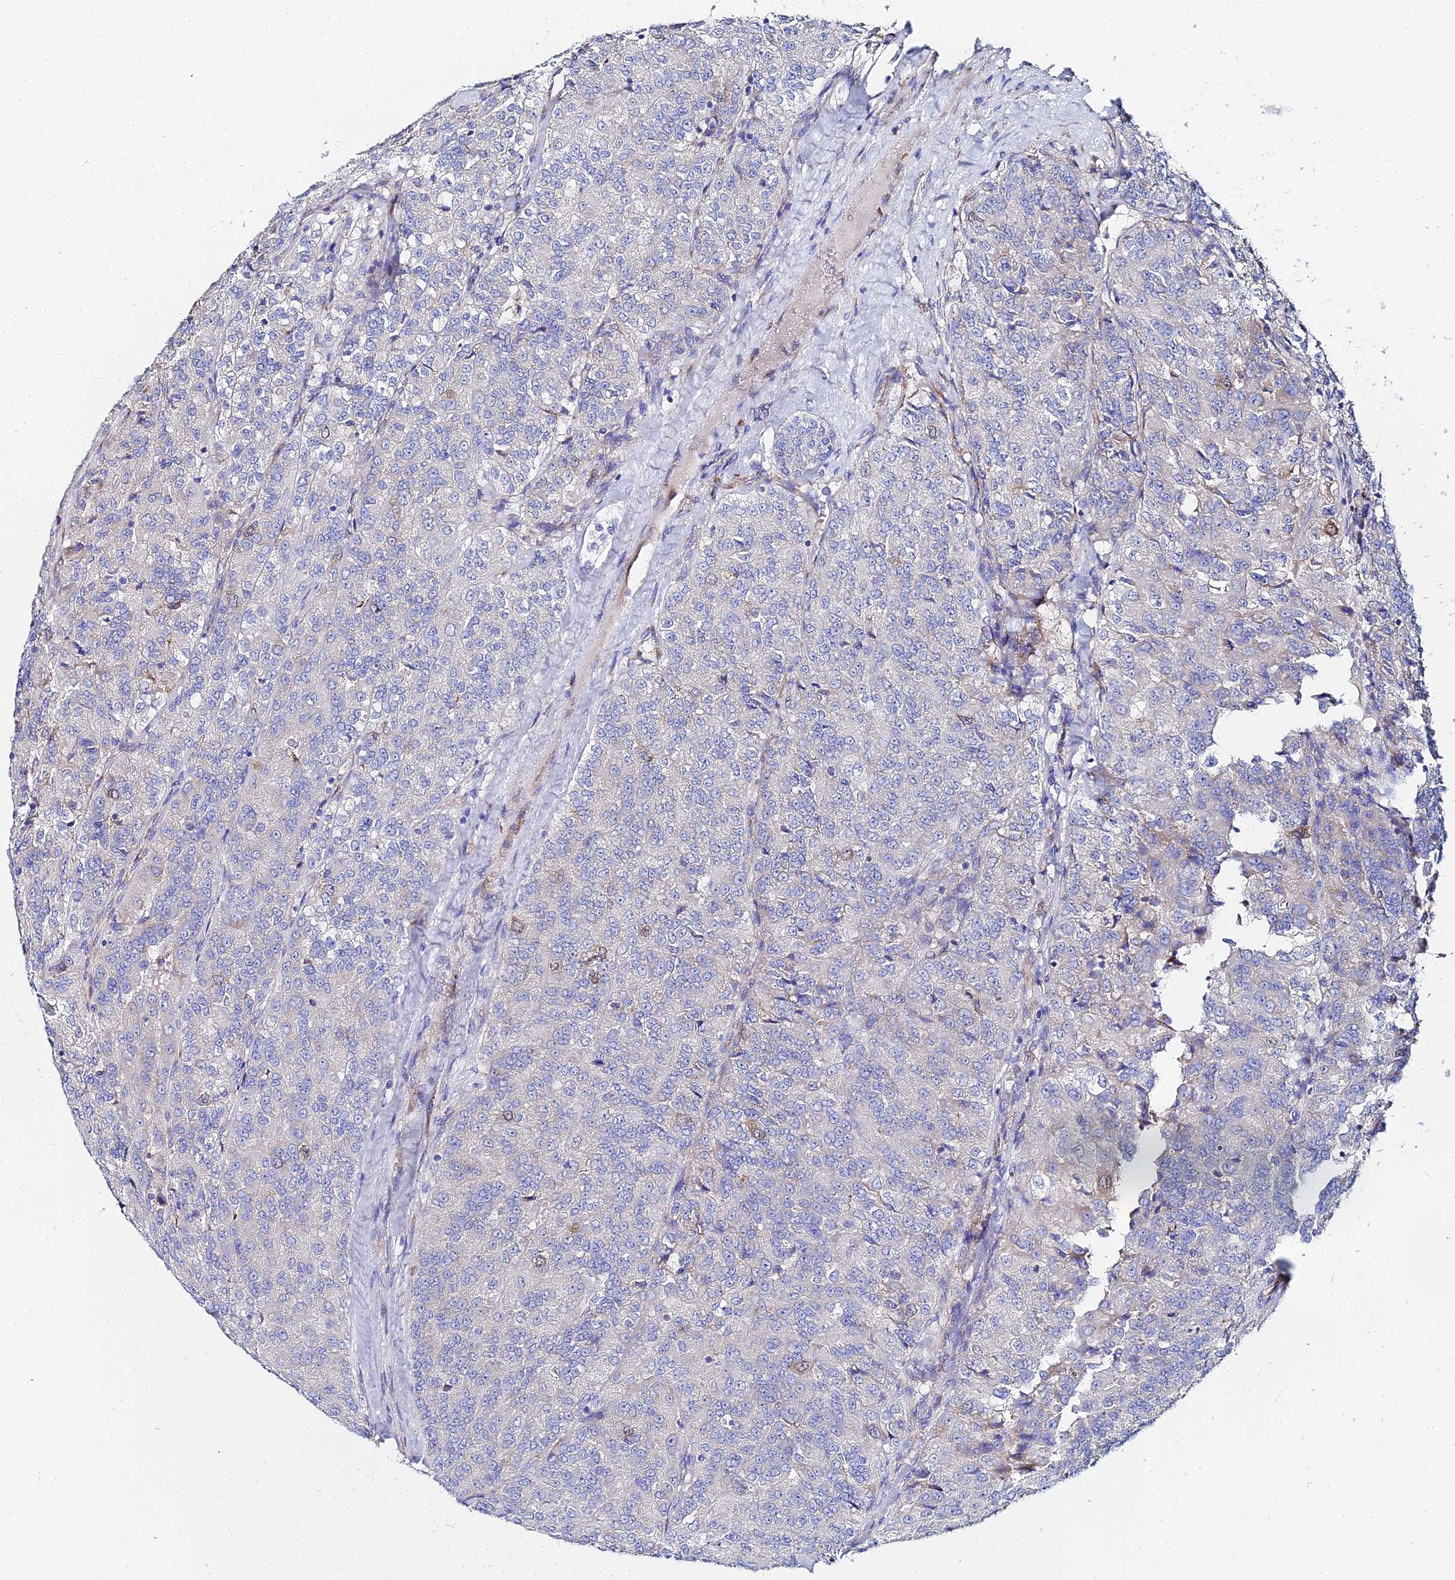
{"staining": {"intensity": "negative", "quantity": "none", "location": "none"}, "tissue": "renal cancer", "cell_type": "Tumor cells", "image_type": "cancer", "snomed": [{"axis": "morphology", "description": "Adenocarcinoma, NOS"}, {"axis": "topography", "description": "Kidney"}], "caption": "Tumor cells show no significant expression in renal cancer (adenocarcinoma).", "gene": "PTTG1", "patient": {"sex": "female", "age": 63}}